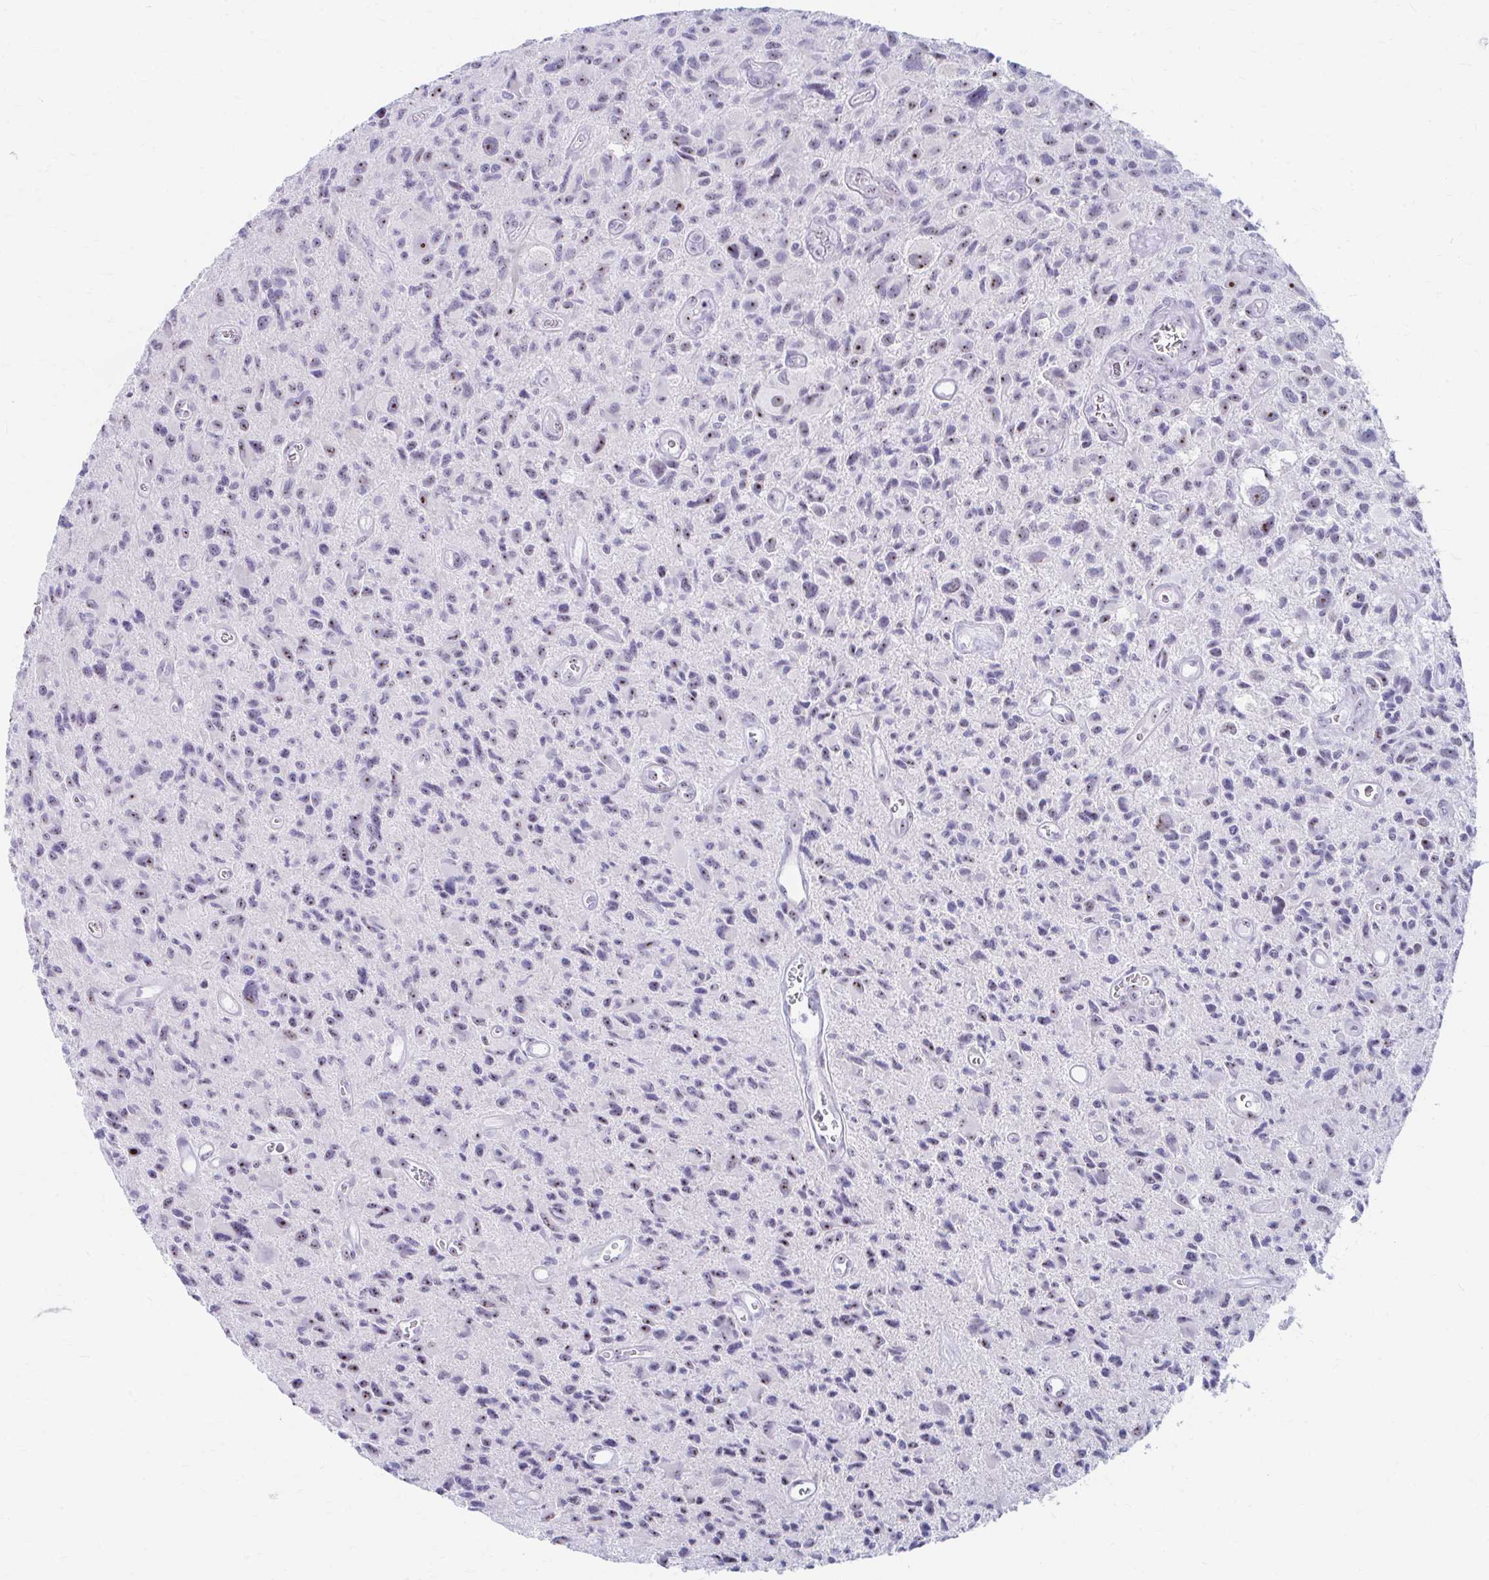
{"staining": {"intensity": "moderate", "quantity": "25%-75%", "location": "nuclear"}, "tissue": "glioma", "cell_type": "Tumor cells", "image_type": "cancer", "snomed": [{"axis": "morphology", "description": "Glioma, malignant, High grade"}, {"axis": "topography", "description": "Brain"}], "caption": "Immunohistochemical staining of human glioma displays medium levels of moderate nuclear positivity in about 25%-75% of tumor cells.", "gene": "FTSJ3", "patient": {"sex": "male", "age": 76}}